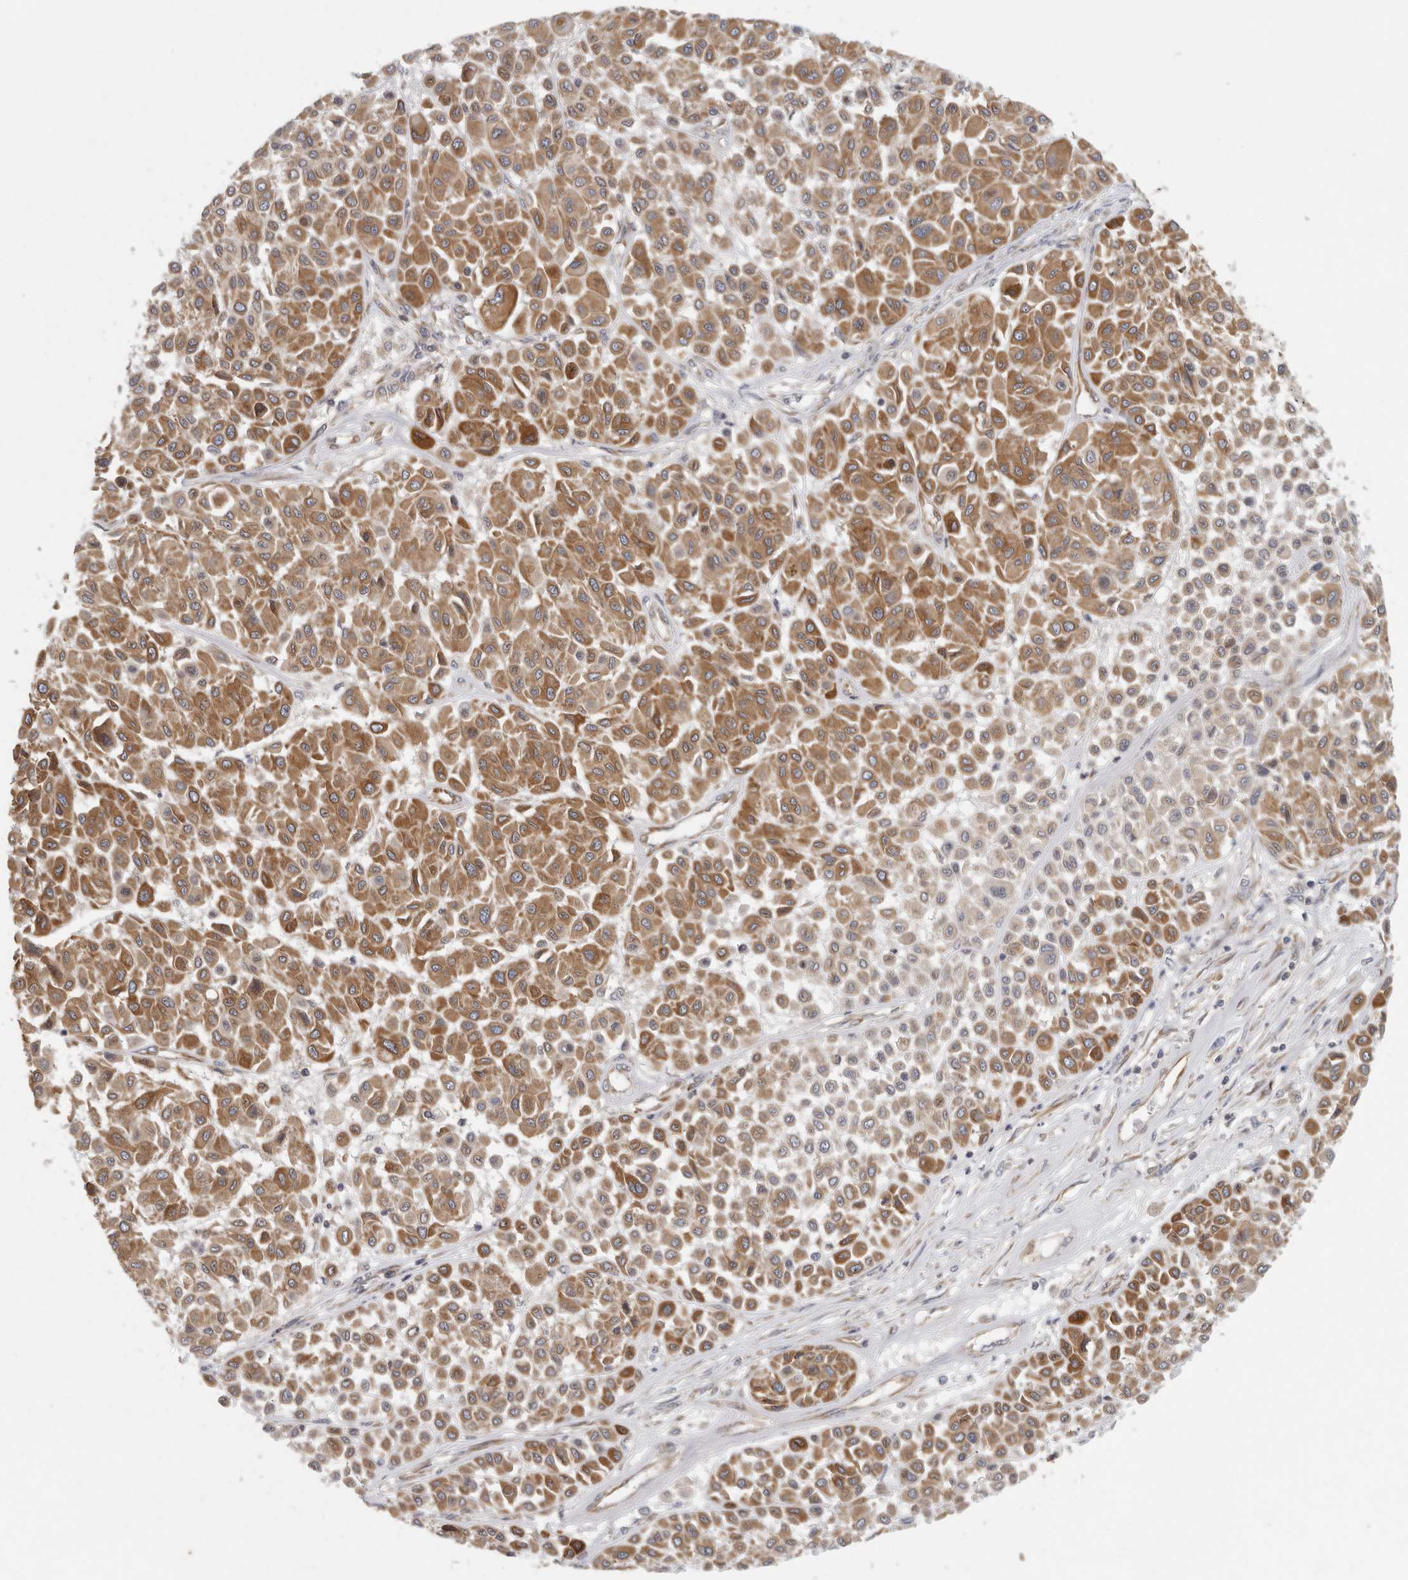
{"staining": {"intensity": "moderate", "quantity": ">75%", "location": "cytoplasmic/membranous"}, "tissue": "melanoma", "cell_type": "Tumor cells", "image_type": "cancer", "snomed": [{"axis": "morphology", "description": "Malignant melanoma, Metastatic site"}, {"axis": "topography", "description": "Soft tissue"}], "caption": "This image exhibits malignant melanoma (metastatic site) stained with immunohistochemistry to label a protein in brown. The cytoplasmic/membranous of tumor cells show moderate positivity for the protein. Nuclei are counter-stained blue.", "gene": "BCAP29", "patient": {"sex": "male", "age": 41}}